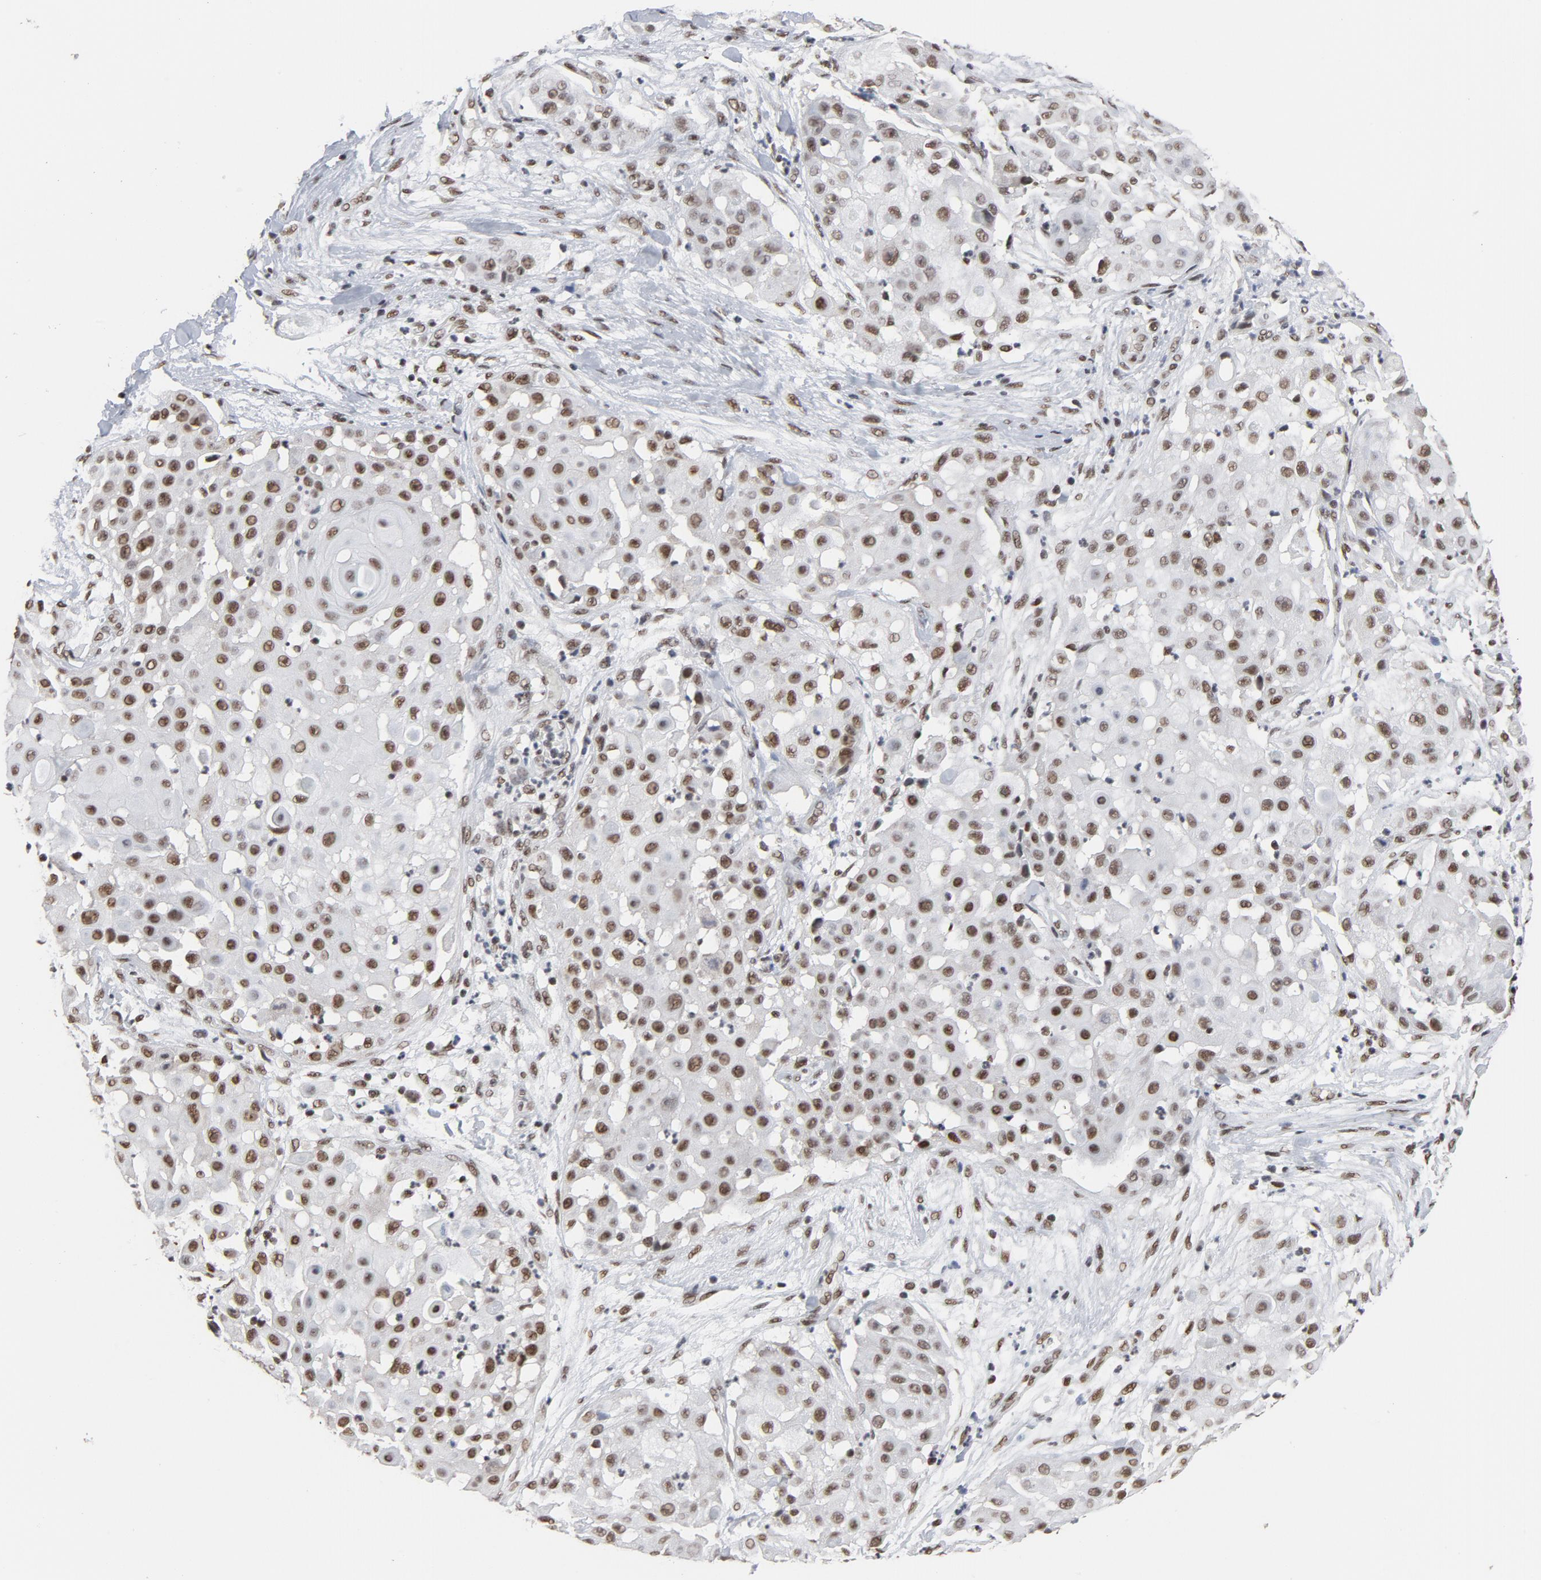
{"staining": {"intensity": "moderate", "quantity": ">75%", "location": "nuclear"}, "tissue": "skin cancer", "cell_type": "Tumor cells", "image_type": "cancer", "snomed": [{"axis": "morphology", "description": "Squamous cell carcinoma, NOS"}, {"axis": "topography", "description": "Skin"}], "caption": "Protein staining shows moderate nuclear expression in about >75% of tumor cells in squamous cell carcinoma (skin). The staining was performed using DAB to visualize the protein expression in brown, while the nuclei were stained in blue with hematoxylin (Magnification: 20x).", "gene": "MRE11", "patient": {"sex": "female", "age": 57}}